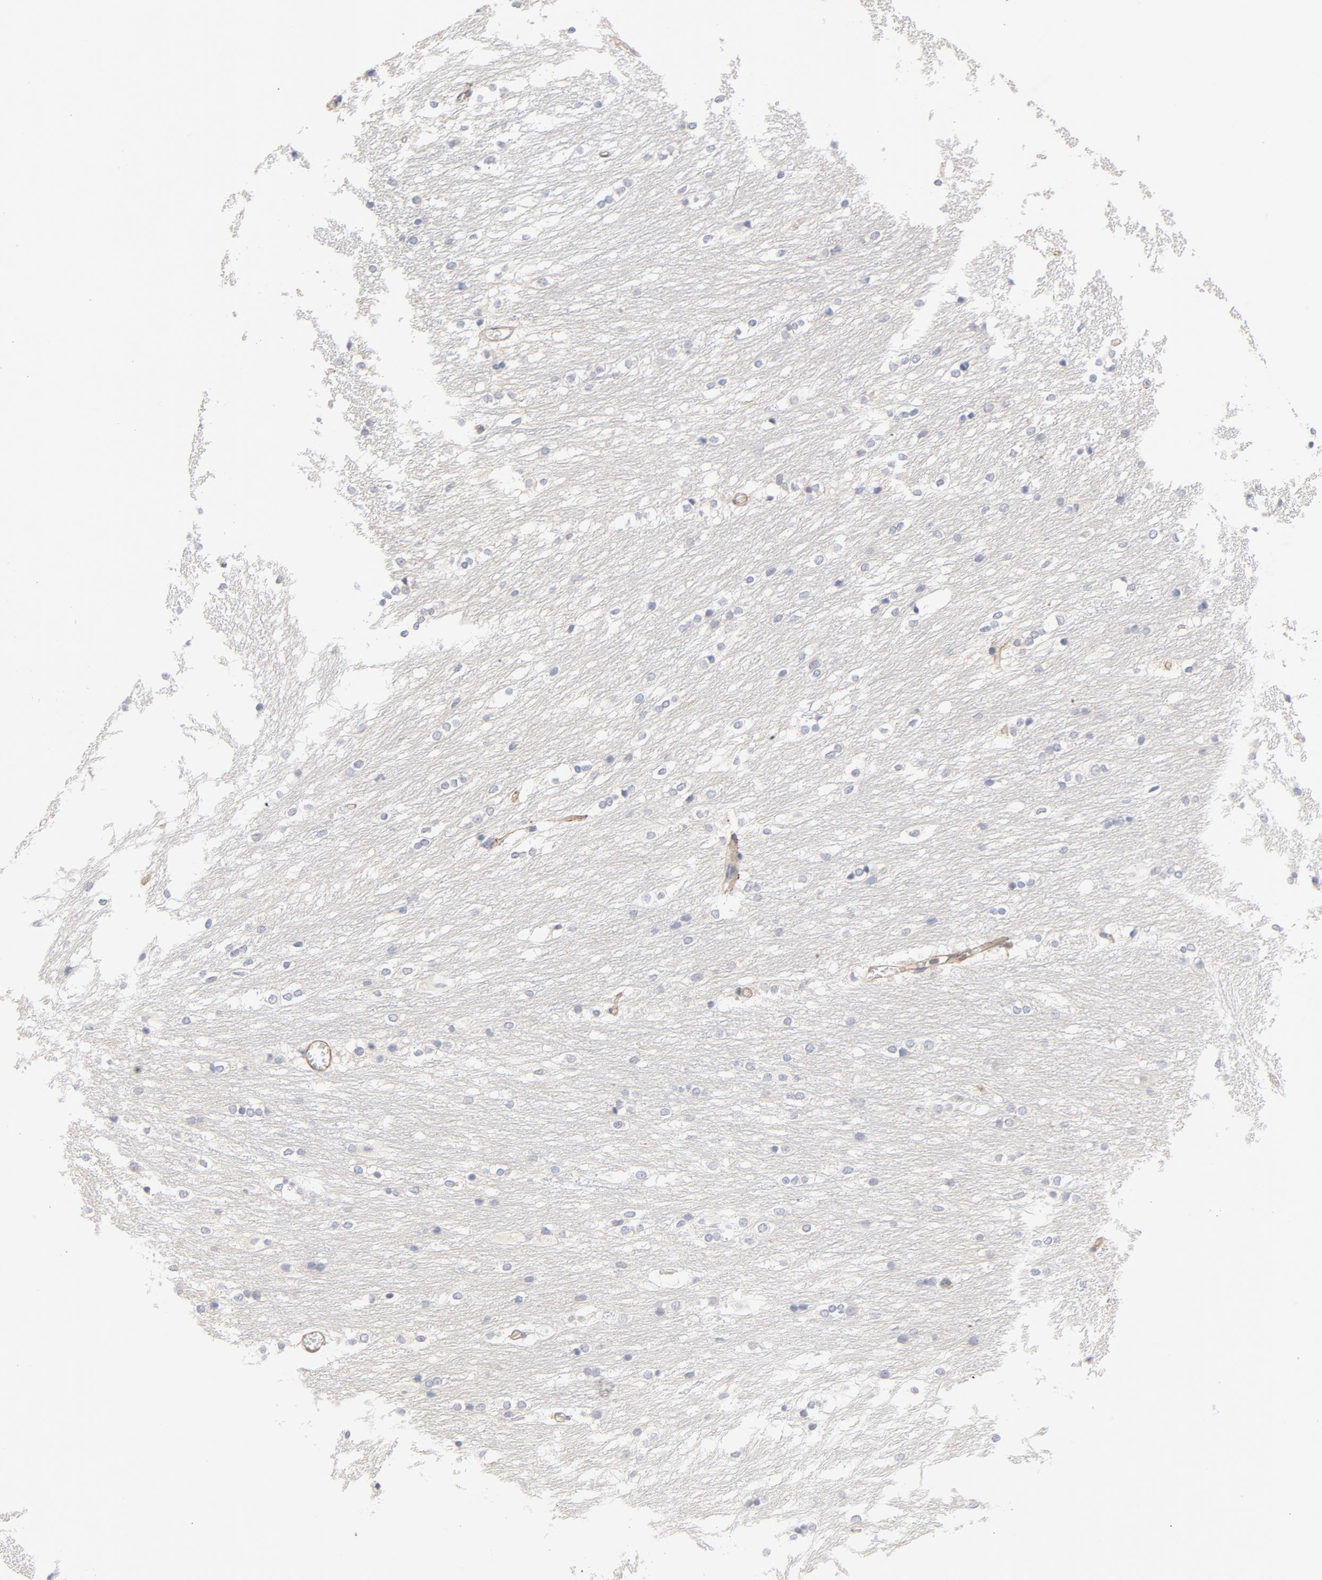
{"staining": {"intensity": "negative", "quantity": "none", "location": "none"}, "tissue": "caudate", "cell_type": "Glial cells", "image_type": "normal", "snomed": [{"axis": "morphology", "description": "Normal tissue, NOS"}, {"axis": "topography", "description": "Lateral ventricle wall"}], "caption": "Glial cells are negative for protein expression in benign human caudate.", "gene": "STRN3", "patient": {"sex": "female", "age": 19}}